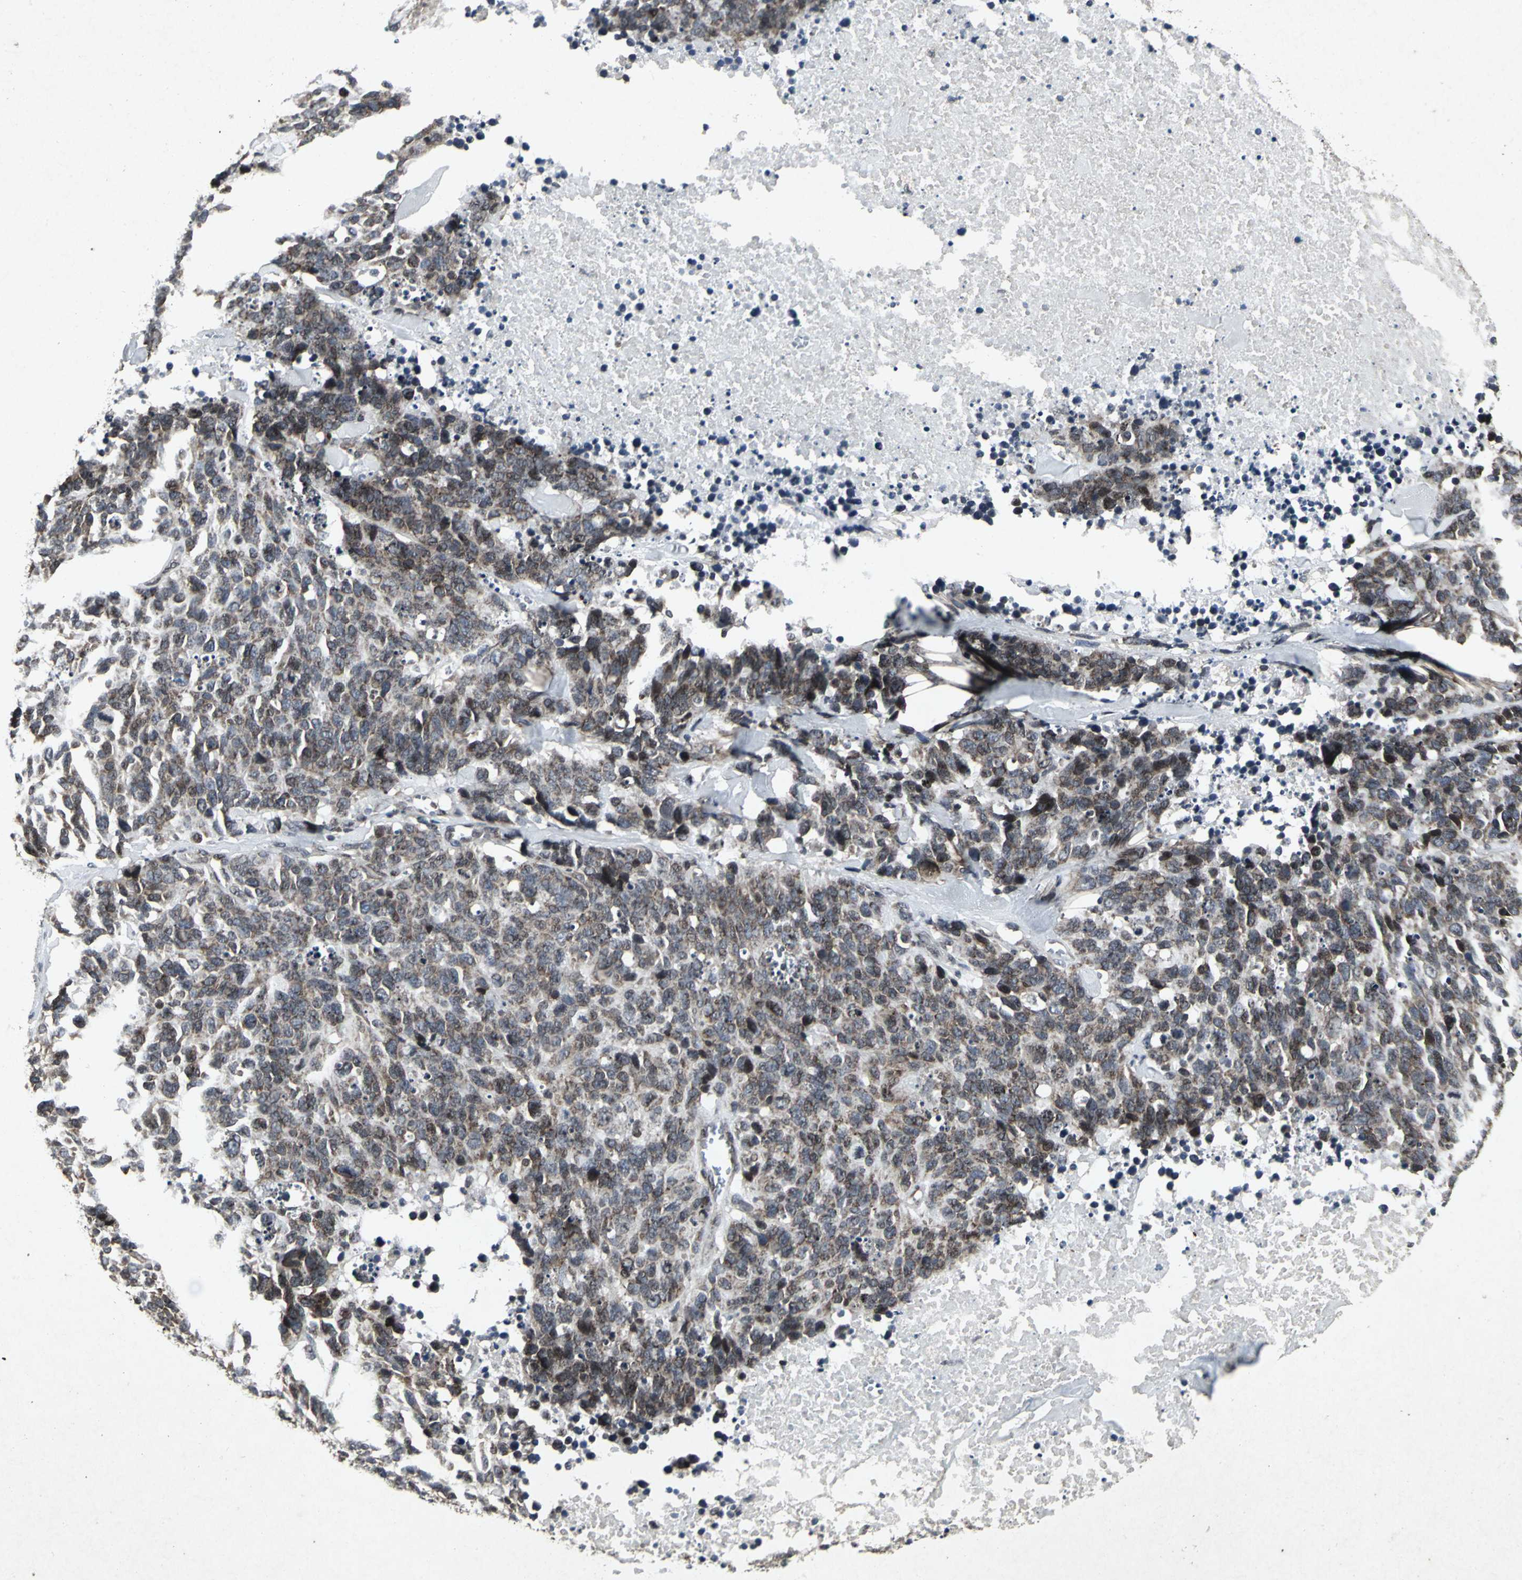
{"staining": {"intensity": "strong", "quantity": ">75%", "location": "cytoplasmic/membranous"}, "tissue": "lung cancer", "cell_type": "Tumor cells", "image_type": "cancer", "snomed": [{"axis": "morphology", "description": "Neoplasm, malignant, NOS"}, {"axis": "topography", "description": "Lung"}], "caption": "This histopathology image demonstrates malignant neoplasm (lung) stained with IHC to label a protein in brown. The cytoplasmic/membranous of tumor cells show strong positivity for the protein. Nuclei are counter-stained blue.", "gene": "SH2B3", "patient": {"sex": "female", "age": 58}}